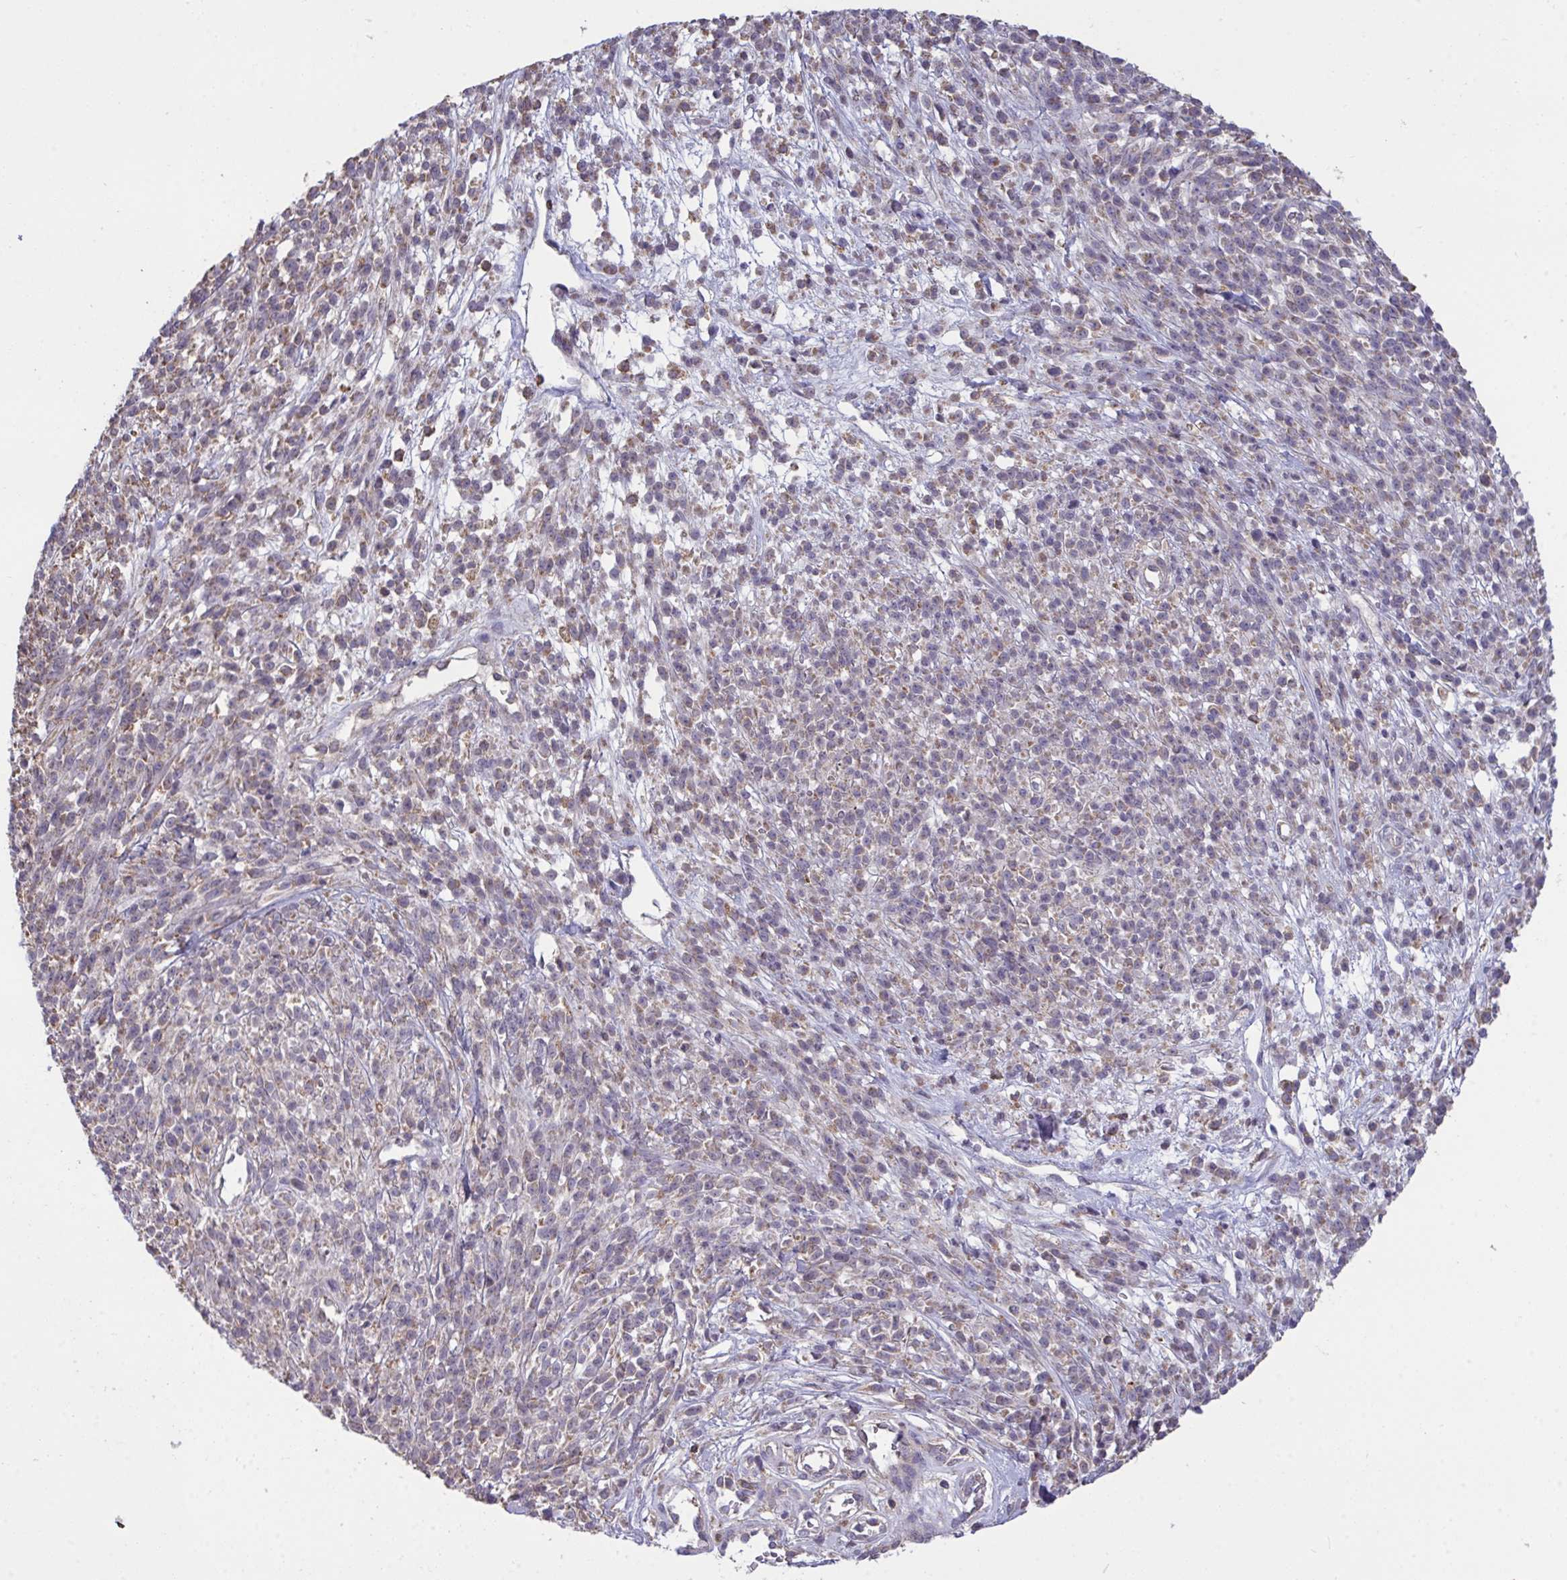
{"staining": {"intensity": "negative", "quantity": "none", "location": "none"}, "tissue": "melanoma", "cell_type": "Tumor cells", "image_type": "cancer", "snomed": [{"axis": "morphology", "description": "Malignant melanoma, NOS"}, {"axis": "topography", "description": "Skin"}, {"axis": "topography", "description": "Skin of trunk"}], "caption": "Tumor cells are negative for protein expression in human malignant melanoma.", "gene": "PPM1H", "patient": {"sex": "male", "age": 74}}